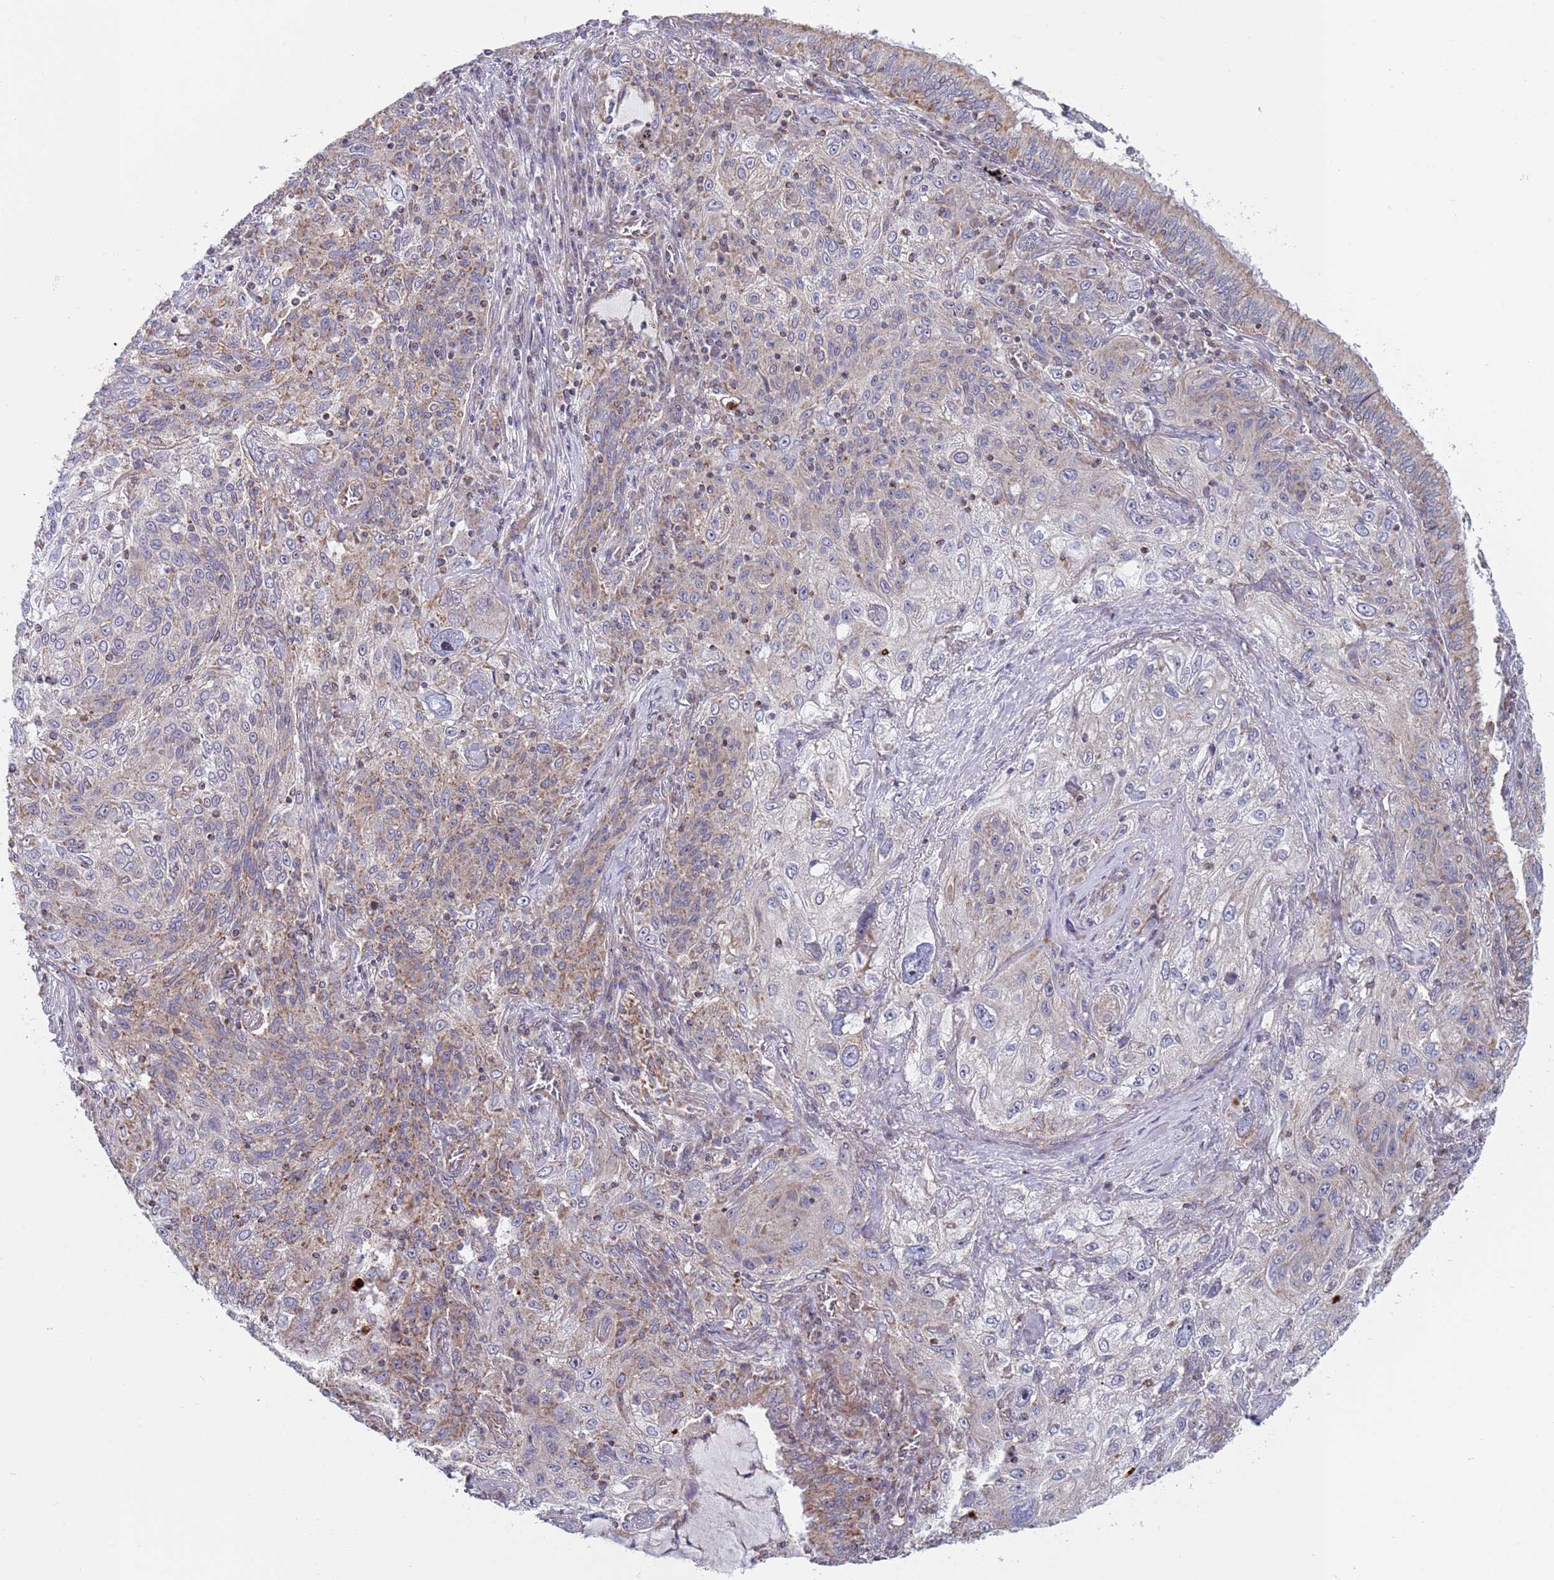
{"staining": {"intensity": "moderate", "quantity": "25%-75%", "location": "cytoplasmic/membranous"}, "tissue": "lung cancer", "cell_type": "Tumor cells", "image_type": "cancer", "snomed": [{"axis": "morphology", "description": "Squamous cell carcinoma, NOS"}, {"axis": "topography", "description": "Lung"}], "caption": "Human lung squamous cell carcinoma stained for a protein (brown) exhibits moderate cytoplasmic/membranous positive positivity in approximately 25%-75% of tumor cells.", "gene": "PWWP3A", "patient": {"sex": "female", "age": 69}}